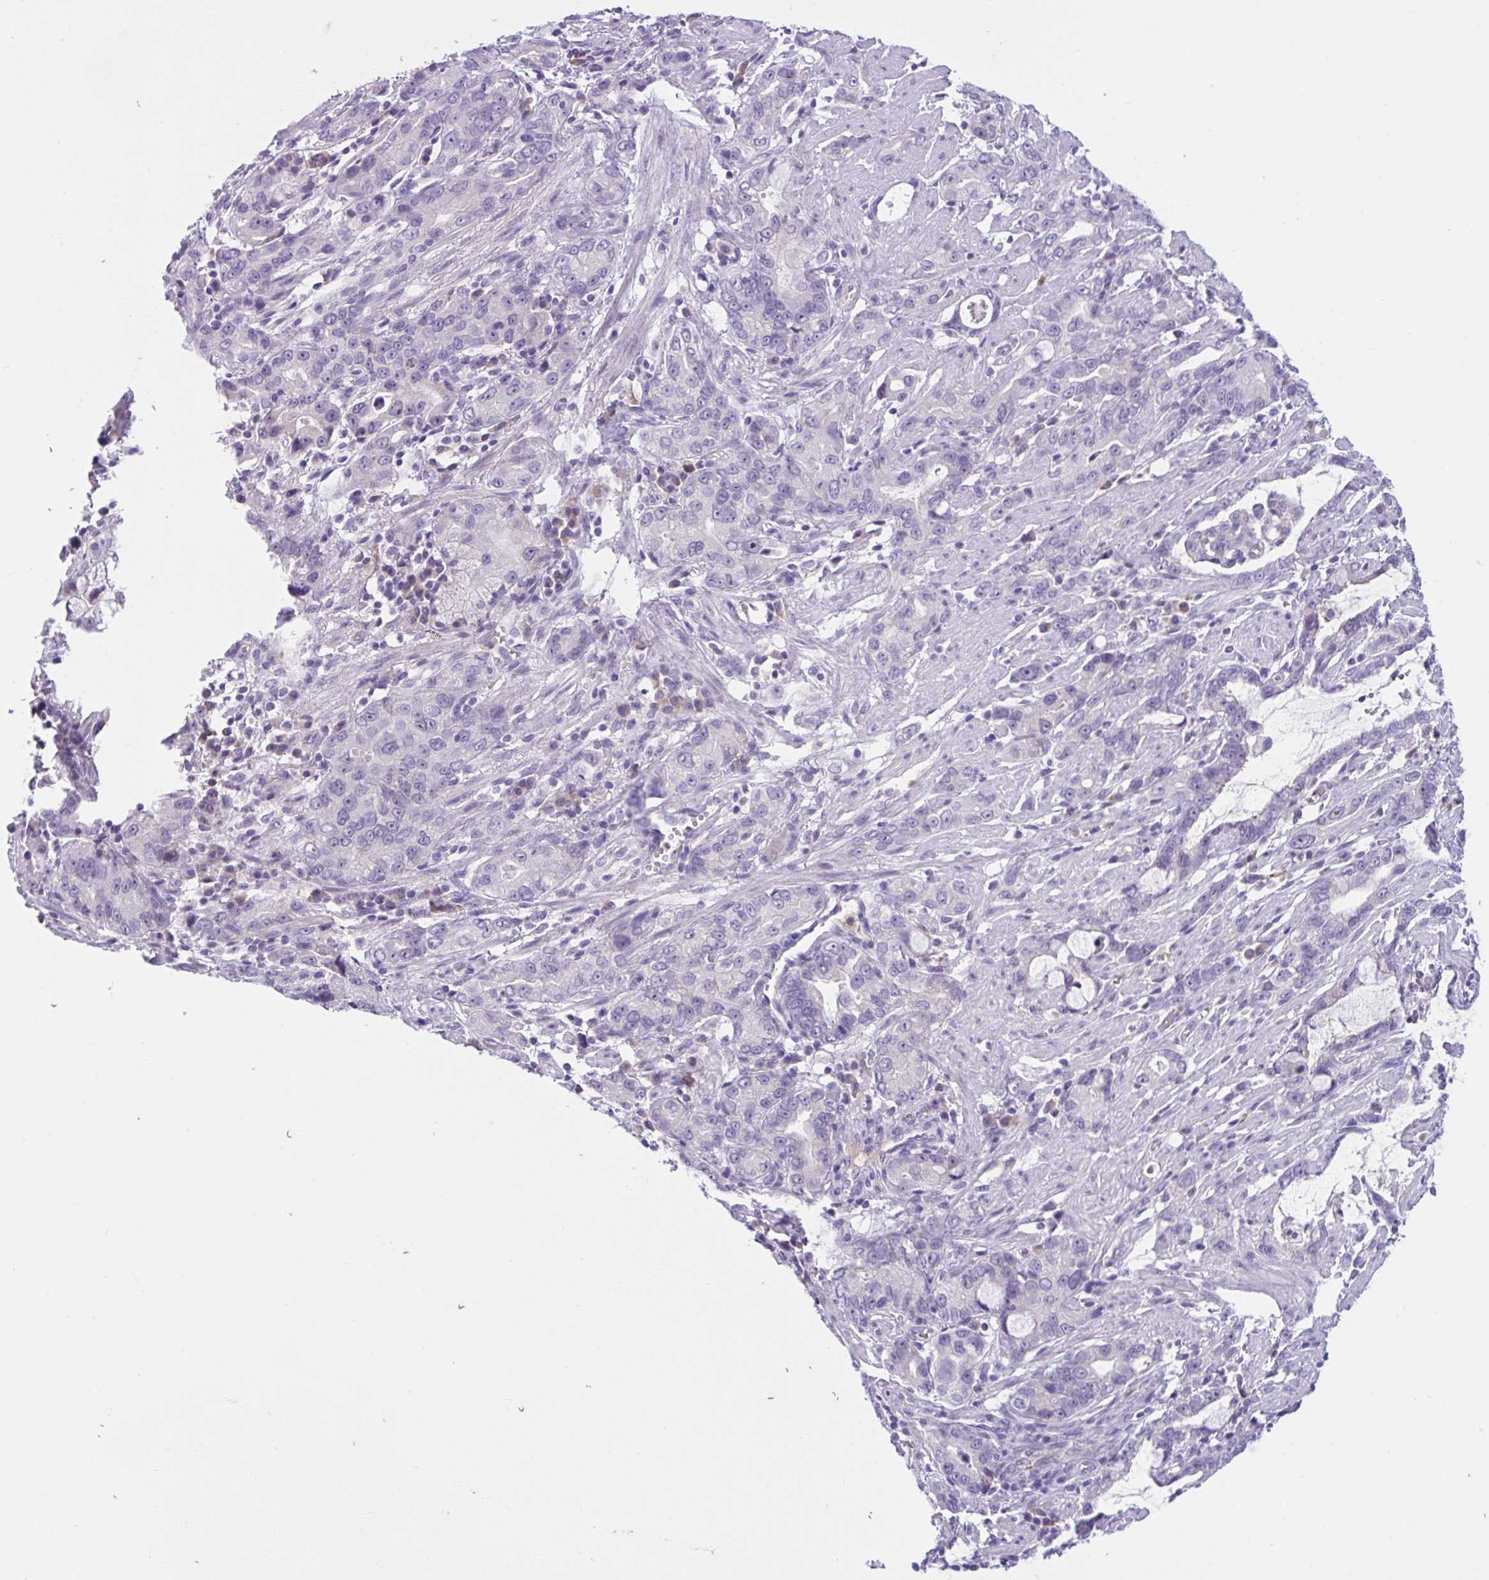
{"staining": {"intensity": "negative", "quantity": "none", "location": "none"}, "tissue": "stomach cancer", "cell_type": "Tumor cells", "image_type": "cancer", "snomed": [{"axis": "morphology", "description": "Adenocarcinoma, NOS"}, {"axis": "topography", "description": "Stomach"}], "caption": "This is a histopathology image of immunohistochemistry (IHC) staining of stomach cancer (adenocarcinoma), which shows no positivity in tumor cells.", "gene": "WNT9B", "patient": {"sex": "male", "age": 55}}